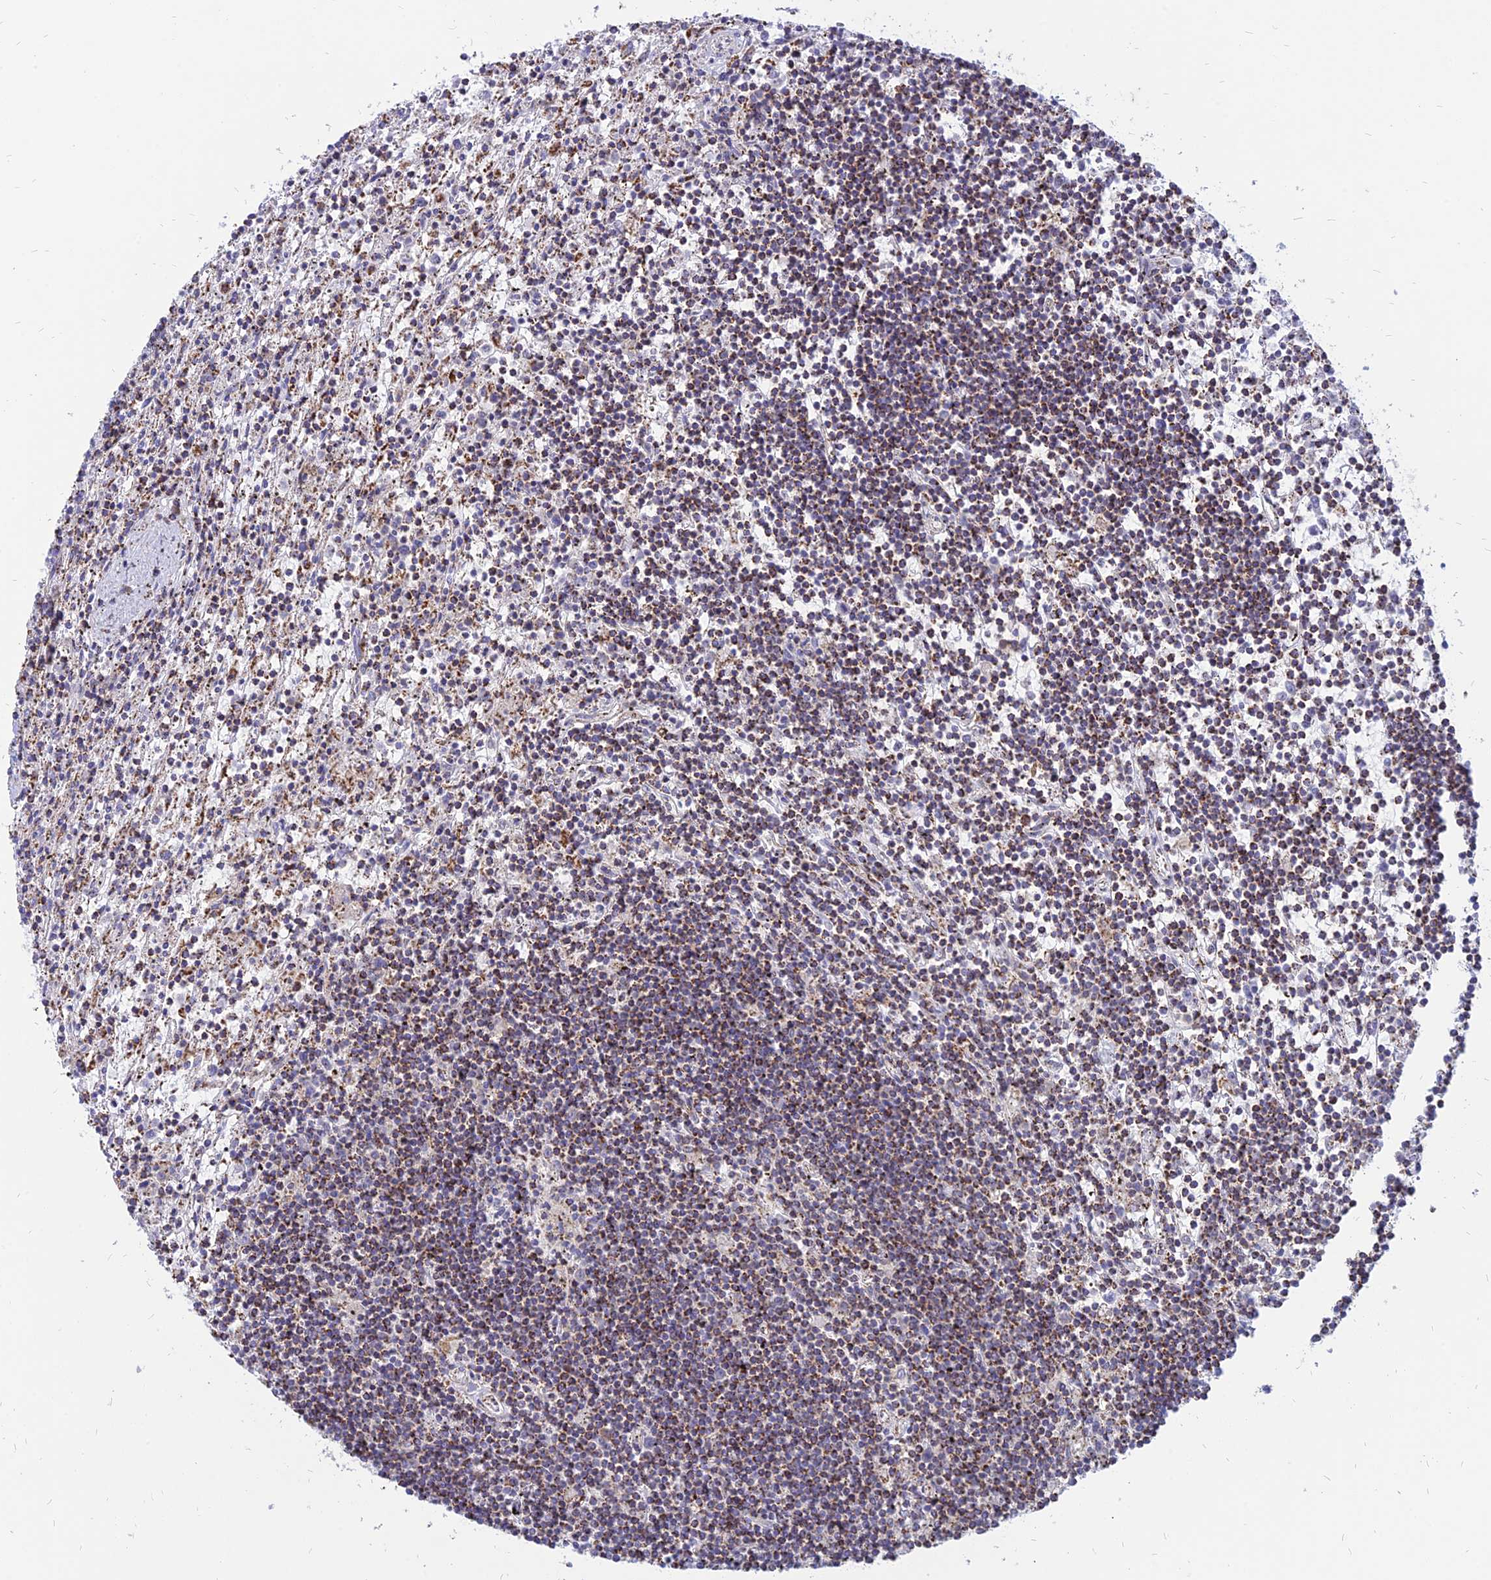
{"staining": {"intensity": "moderate", "quantity": "25%-75%", "location": "cytoplasmic/membranous"}, "tissue": "lymphoma", "cell_type": "Tumor cells", "image_type": "cancer", "snomed": [{"axis": "morphology", "description": "Malignant lymphoma, non-Hodgkin's type, Low grade"}, {"axis": "topography", "description": "Spleen"}], "caption": "Low-grade malignant lymphoma, non-Hodgkin's type stained for a protein (brown) displays moderate cytoplasmic/membranous positive staining in about 25%-75% of tumor cells.", "gene": "PACC1", "patient": {"sex": "male", "age": 76}}